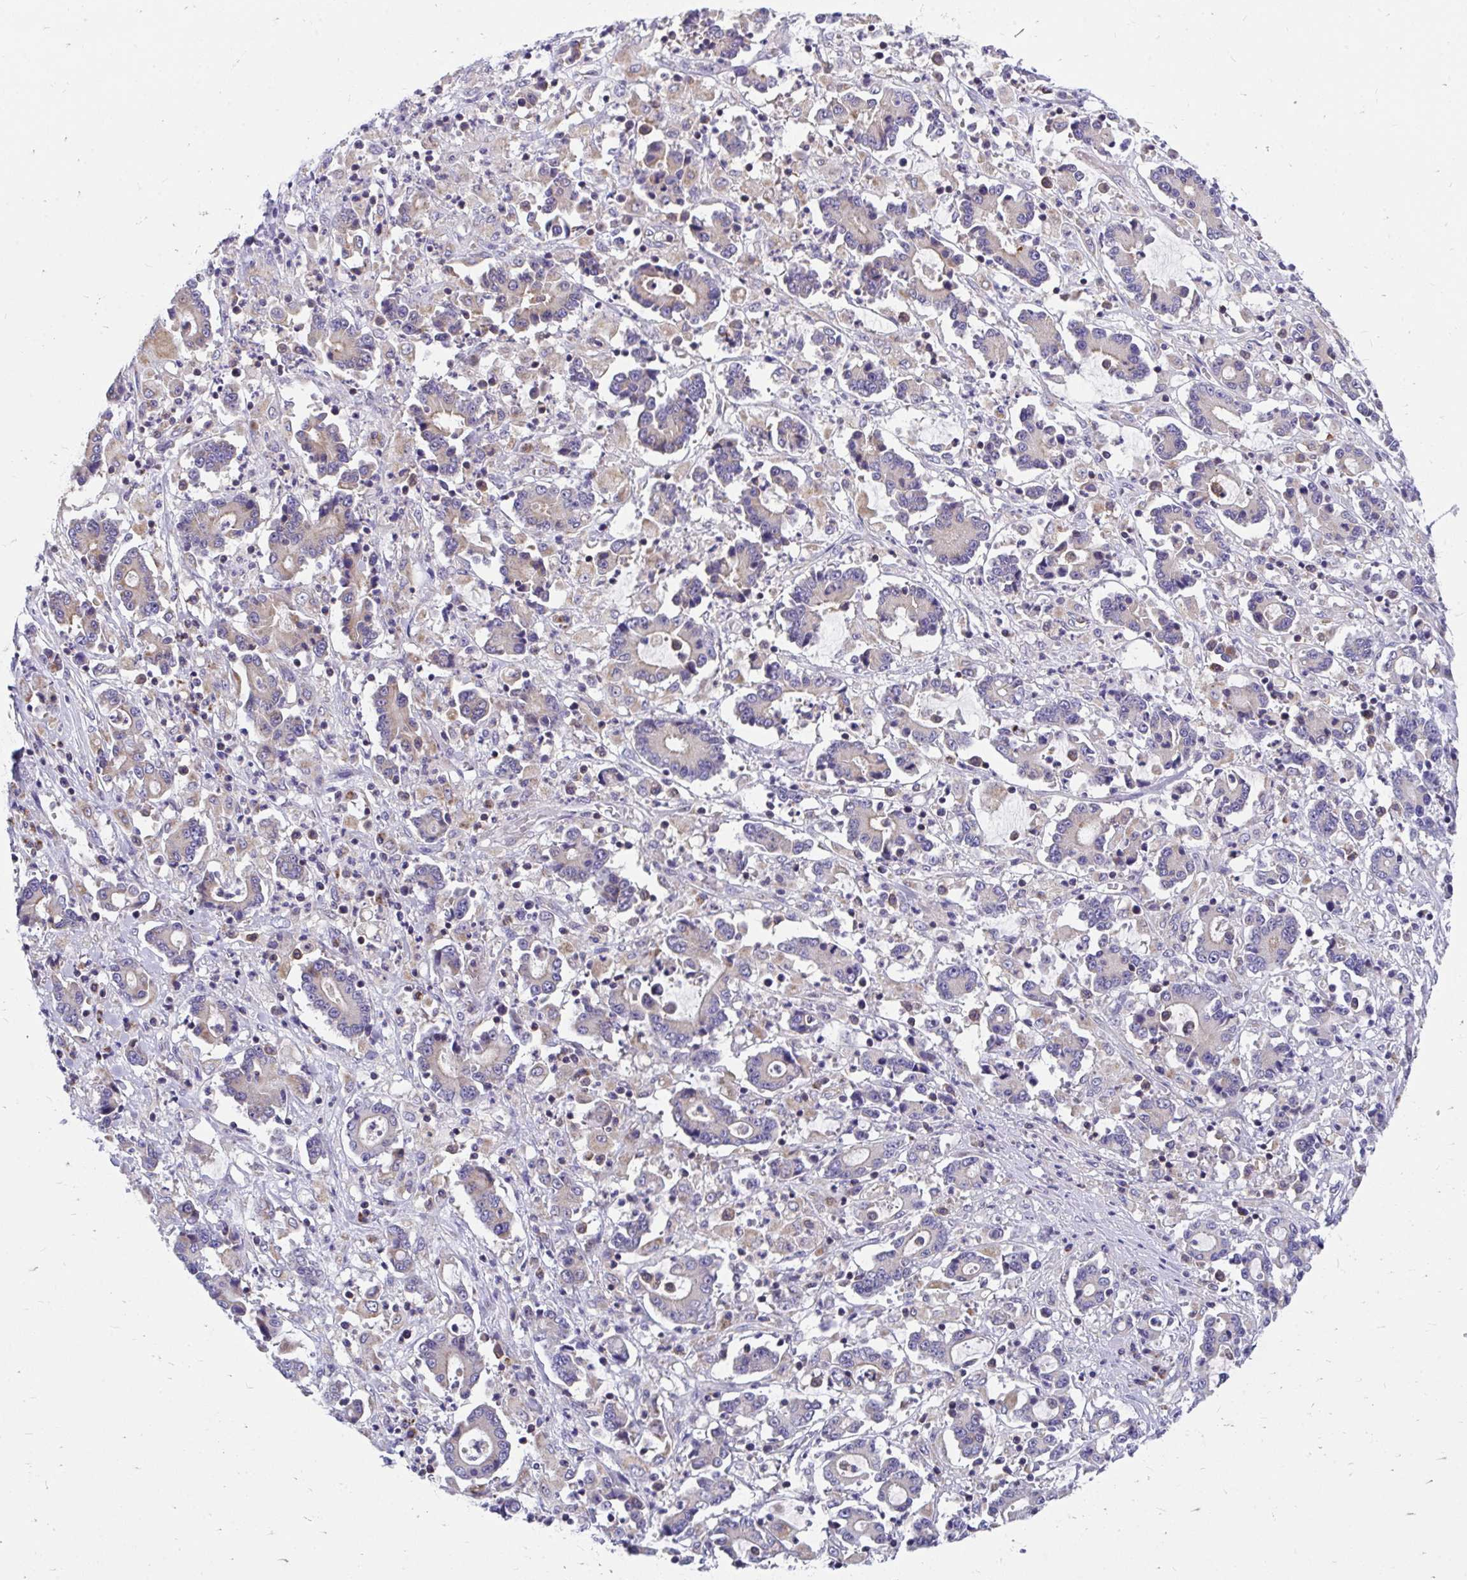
{"staining": {"intensity": "weak", "quantity": "<25%", "location": "cytoplasmic/membranous"}, "tissue": "stomach cancer", "cell_type": "Tumor cells", "image_type": "cancer", "snomed": [{"axis": "morphology", "description": "Adenocarcinoma, NOS"}, {"axis": "topography", "description": "Stomach, upper"}], "caption": "High power microscopy histopathology image of an immunohistochemistry (IHC) image of stomach cancer (adenocarcinoma), revealing no significant positivity in tumor cells.", "gene": "FHIP1B", "patient": {"sex": "male", "age": 68}}